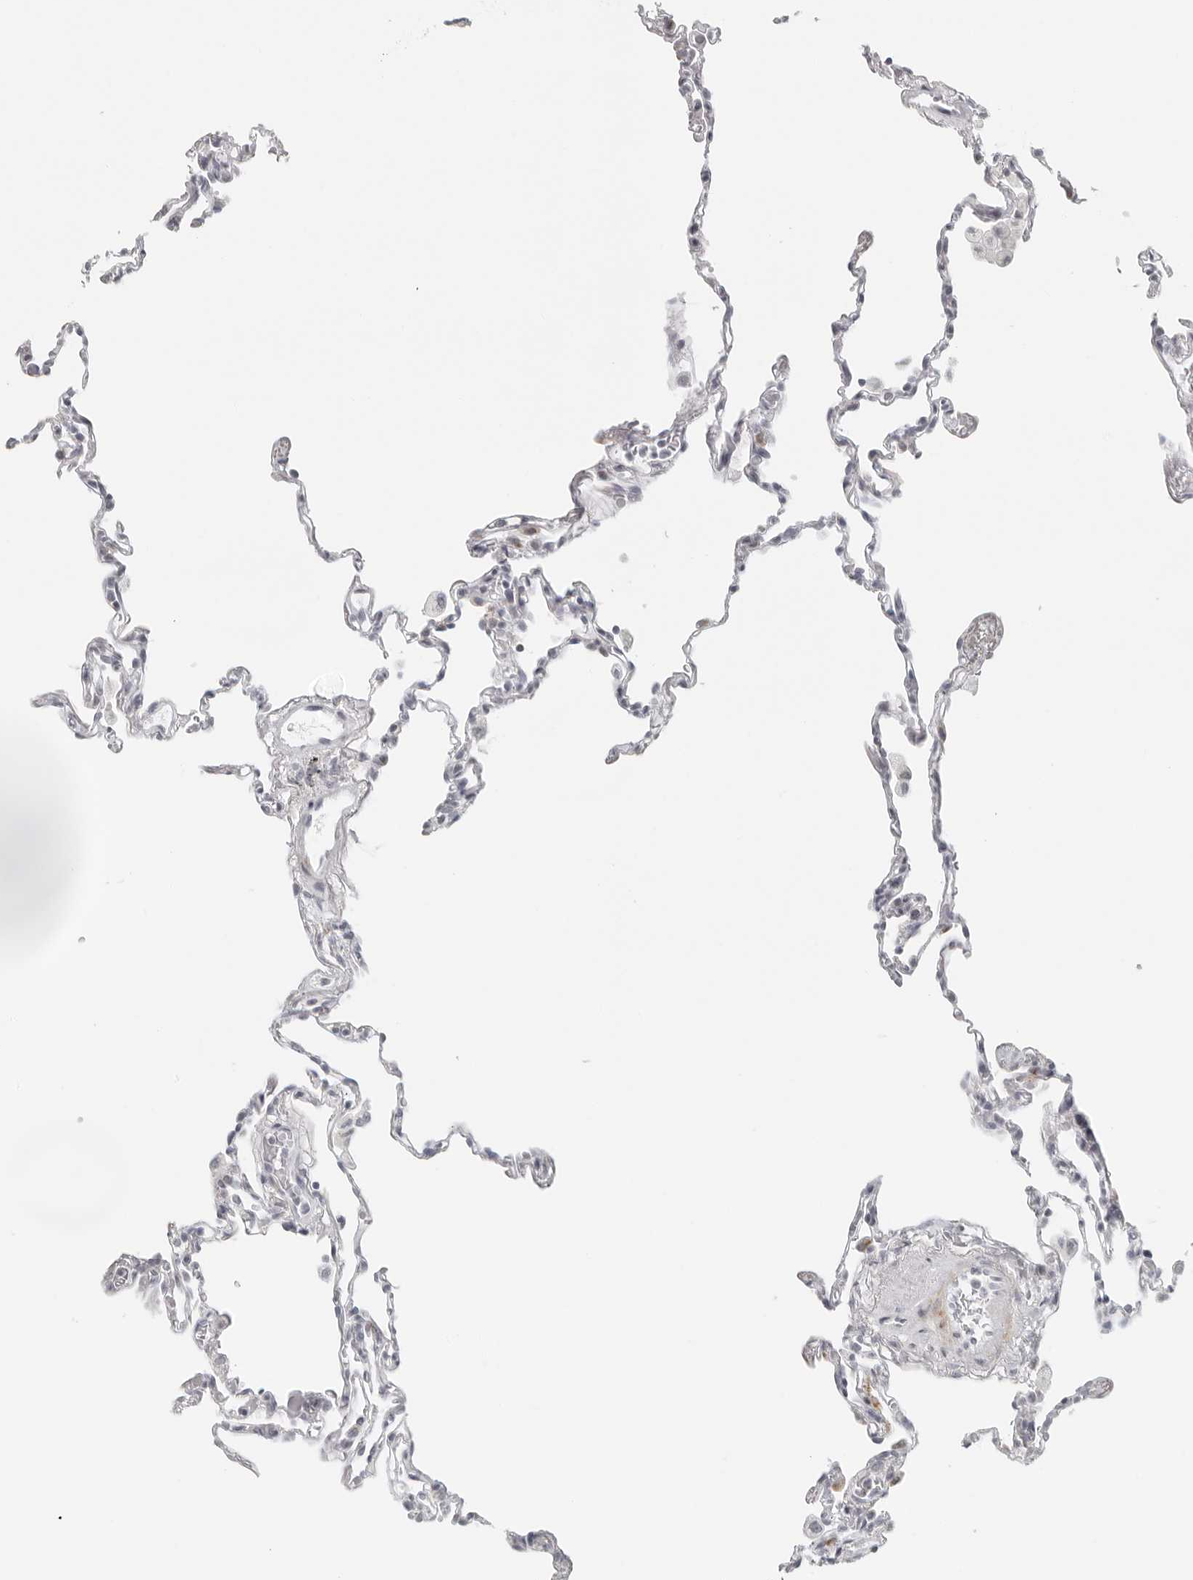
{"staining": {"intensity": "negative", "quantity": "none", "location": "none"}, "tissue": "lung", "cell_type": "Alveolar cells", "image_type": "normal", "snomed": [{"axis": "morphology", "description": "Normal tissue, NOS"}, {"axis": "topography", "description": "Lung"}], "caption": "A photomicrograph of lung stained for a protein shows no brown staining in alveolar cells. (Stains: DAB IHC with hematoxylin counter stain, Microscopy: brightfield microscopy at high magnification).", "gene": "RPS6KC1", "patient": {"sex": "male", "age": 59}}